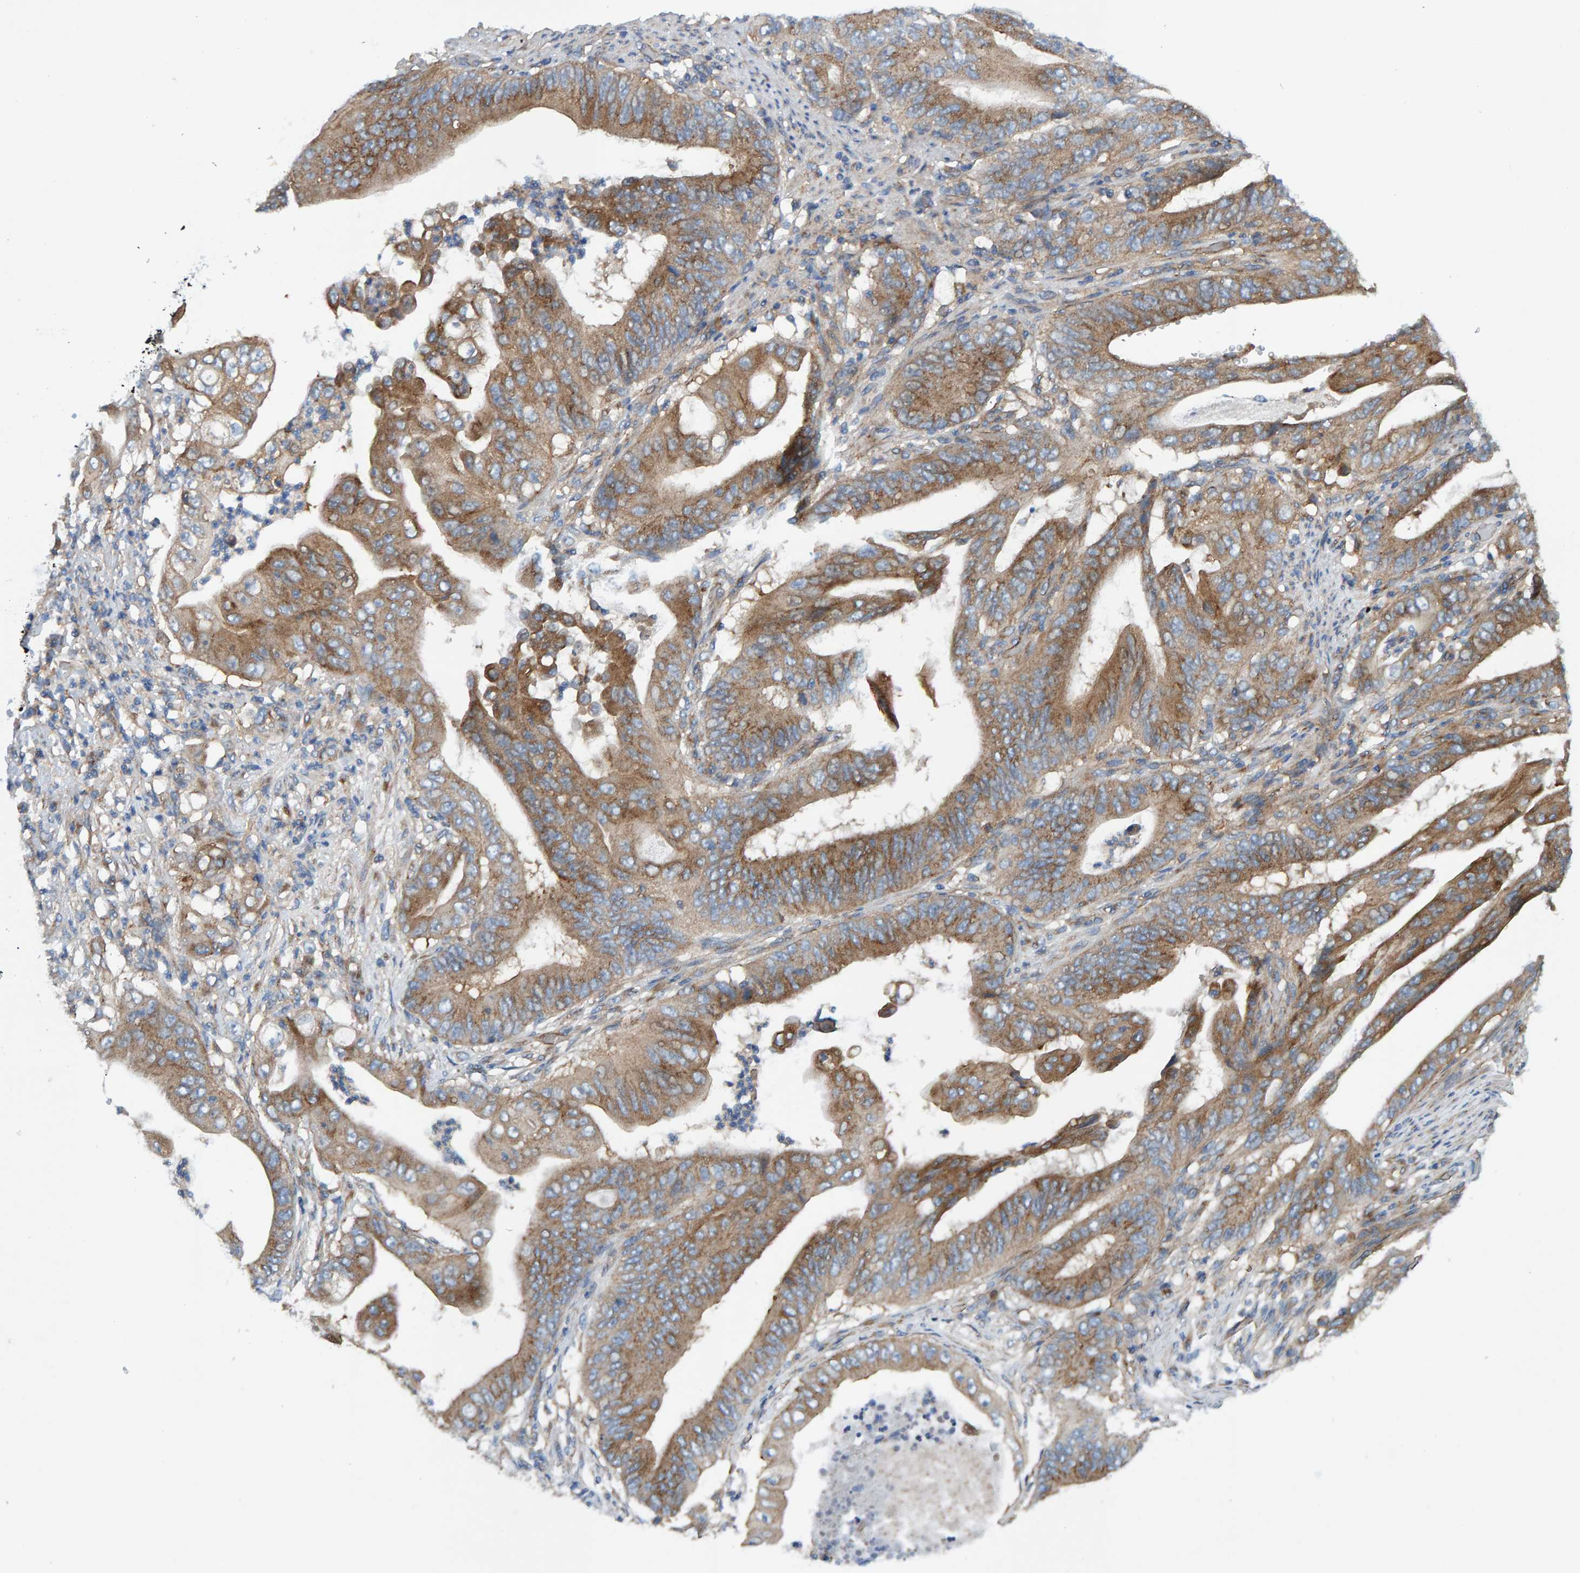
{"staining": {"intensity": "moderate", "quantity": ">75%", "location": "cytoplasmic/membranous"}, "tissue": "stomach cancer", "cell_type": "Tumor cells", "image_type": "cancer", "snomed": [{"axis": "morphology", "description": "Adenocarcinoma, NOS"}, {"axis": "topography", "description": "Stomach"}], "caption": "Immunohistochemistry image of neoplastic tissue: human stomach cancer (adenocarcinoma) stained using IHC exhibits medium levels of moderate protein expression localized specifically in the cytoplasmic/membranous of tumor cells, appearing as a cytoplasmic/membranous brown color.", "gene": "MKLN1", "patient": {"sex": "female", "age": 73}}